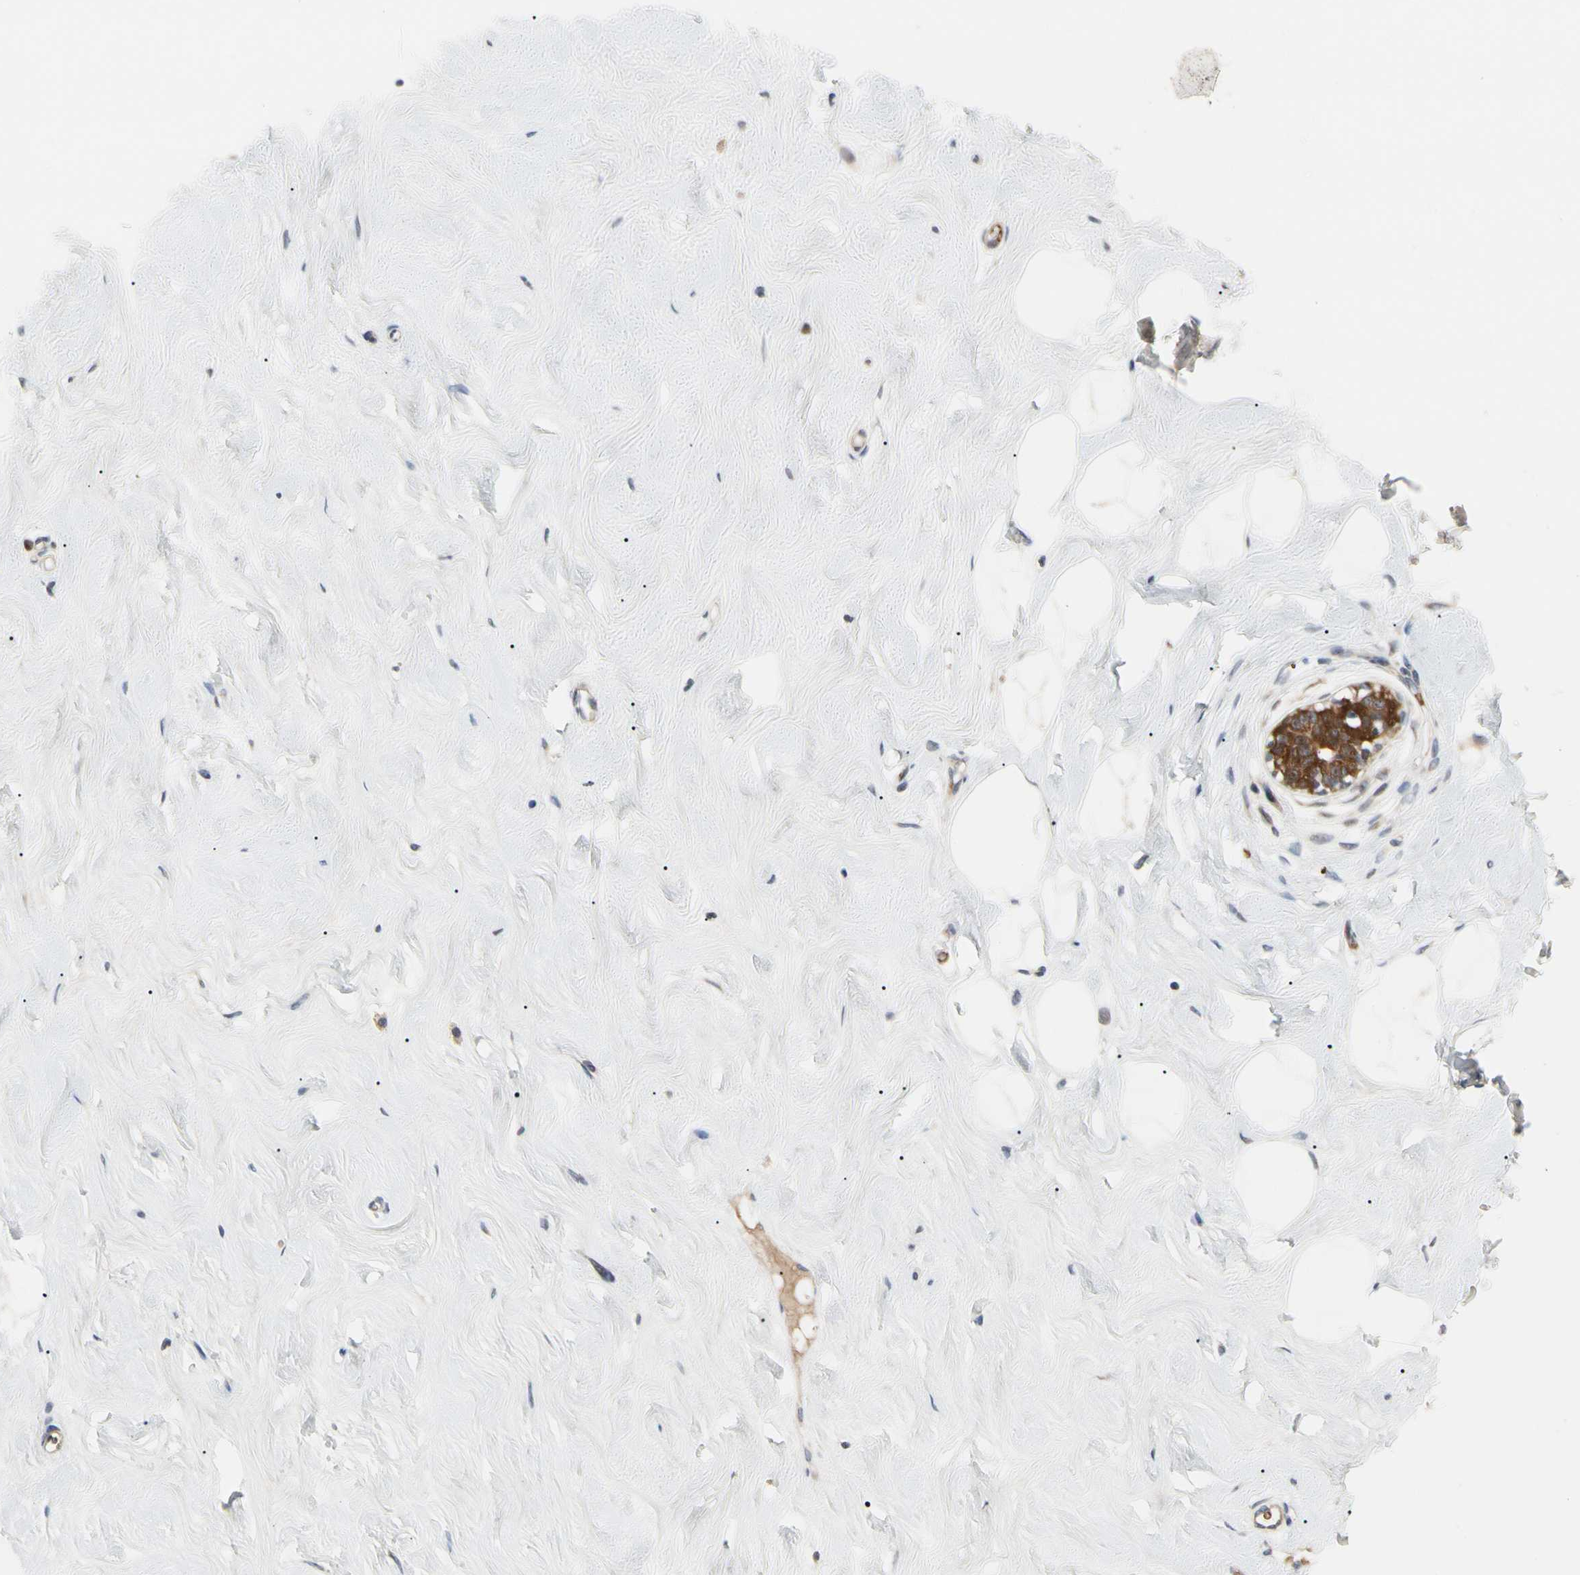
{"staining": {"intensity": "negative", "quantity": "none", "location": "none"}, "tissue": "breast", "cell_type": "Adipocytes", "image_type": "normal", "snomed": [{"axis": "morphology", "description": "Normal tissue, NOS"}, {"axis": "topography", "description": "Breast"}], "caption": "Adipocytes show no significant protein positivity in normal breast. The staining is performed using DAB brown chromogen with nuclei counter-stained in using hematoxylin.", "gene": "HMGCR", "patient": {"sex": "female", "age": 23}}